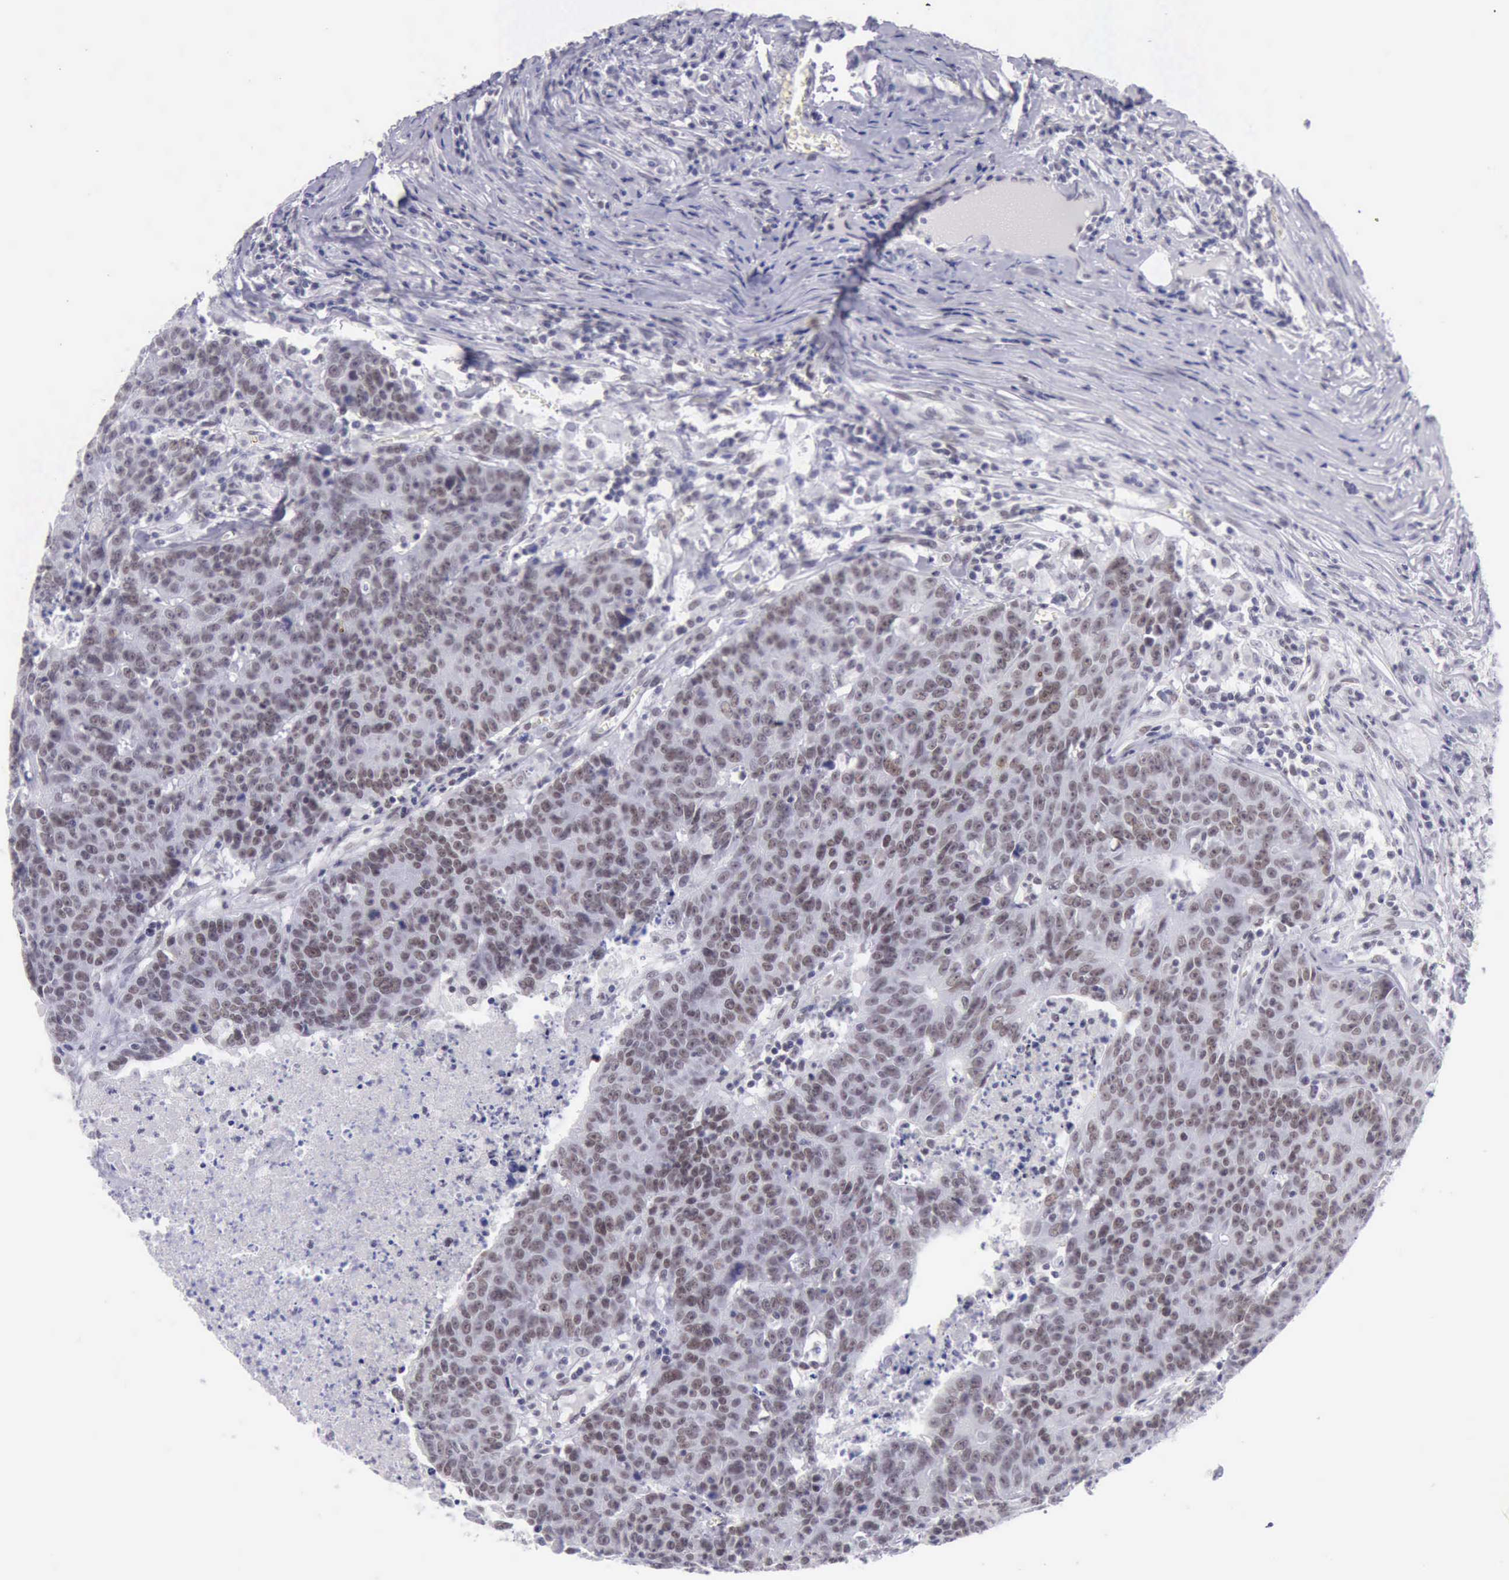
{"staining": {"intensity": "weak", "quantity": "25%-75%", "location": "nuclear"}, "tissue": "colorectal cancer", "cell_type": "Tumor cells", "image_type": "cancer", "snomed": [{"axis": "morphology", "description": "Adenocarcinoma, NOS"}, {"axis": "topography", "description": "Colon"}], "caption": "The histopathology image demonstrates immunohistochemical staining of colorectal cancer (adenocarcinoma). There is weak nuclear expression is seen in approximately 25%-75% of tumor cells. (DAB (3,3'-diaminobenzidine) IHC, brown staining for protein, blue staining for nuclei).", "gene": "EP300", "patient": {"sex": "female", "age": 53}}